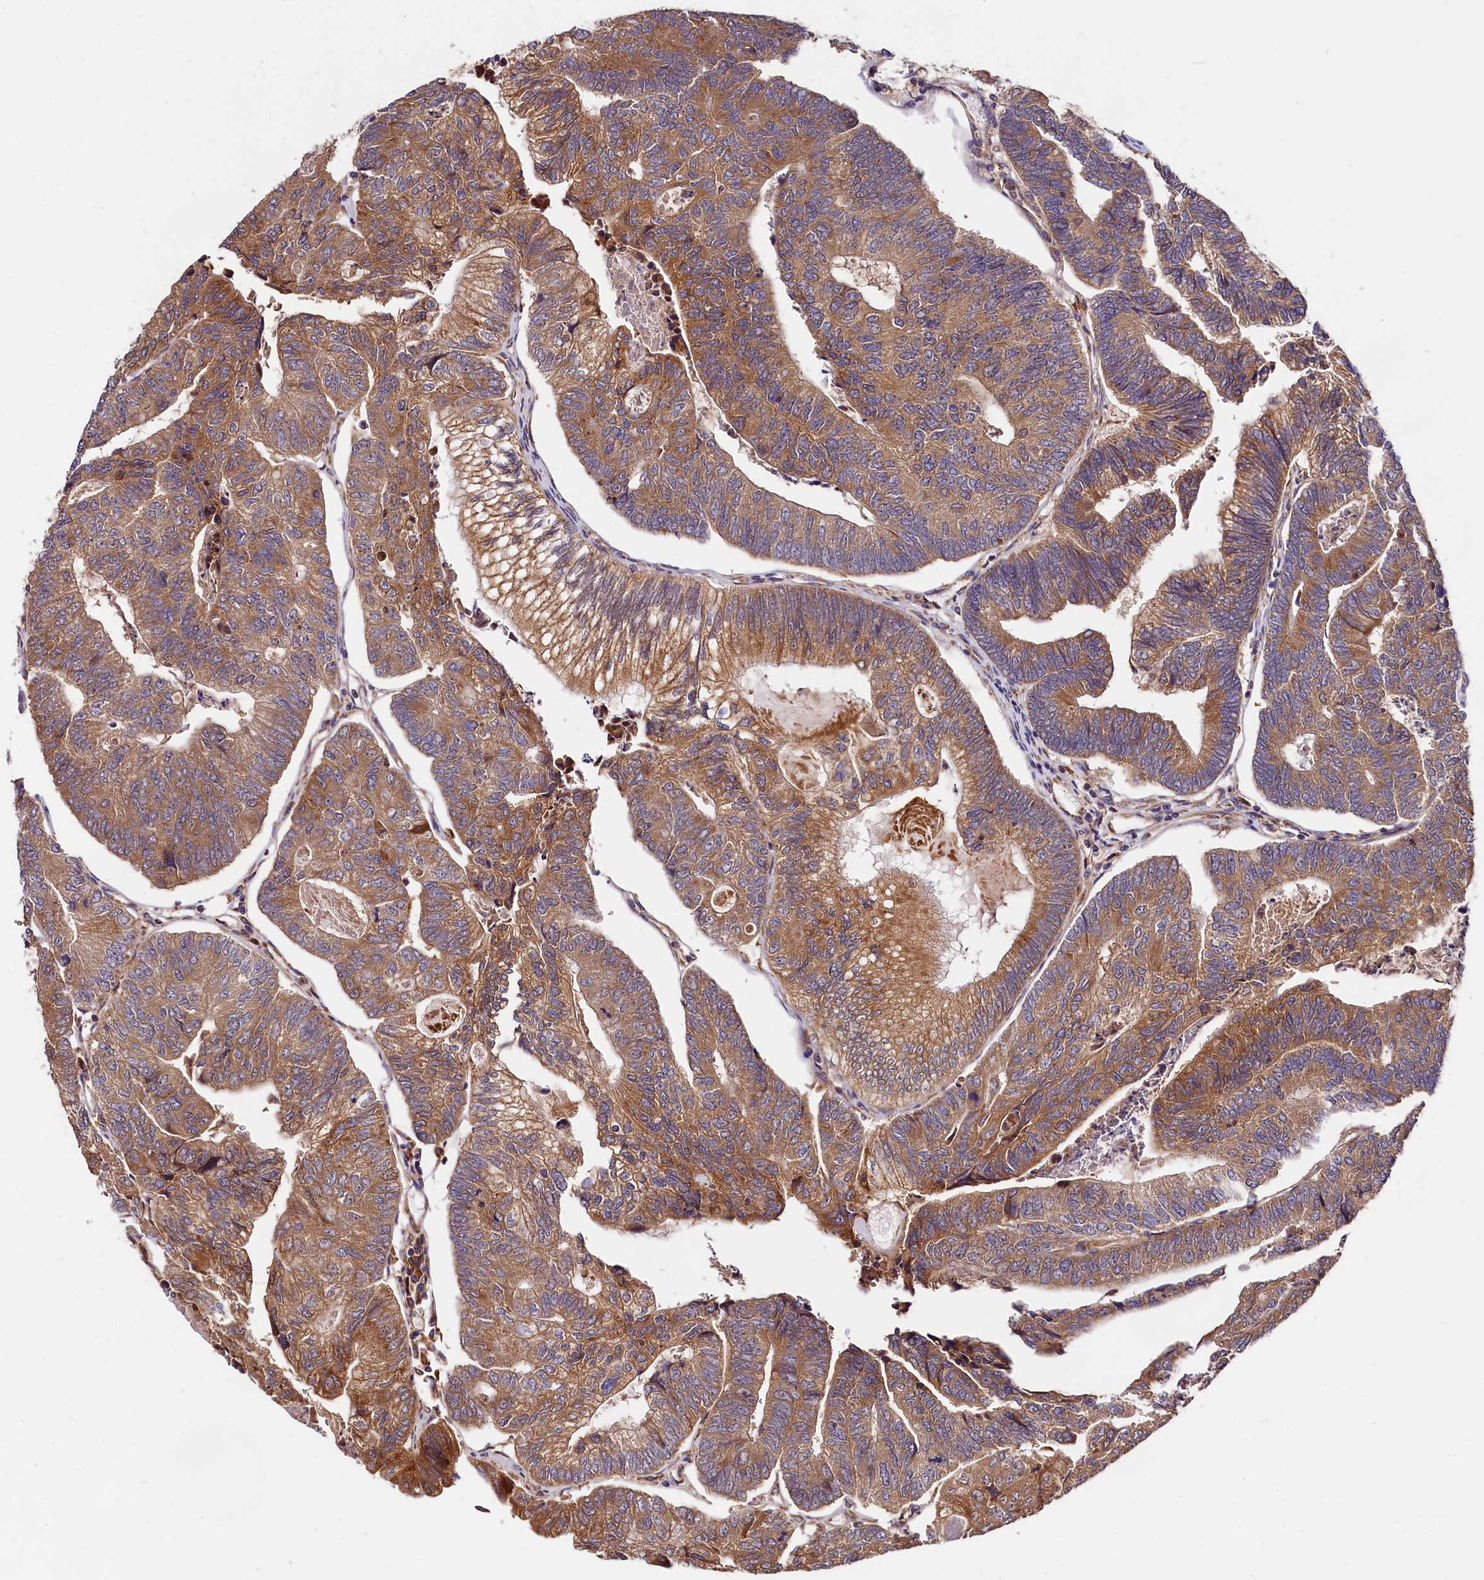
{"staining": {"intensity": "moderate", "quantity": ">75%", "location": "cytoplasmic/membranous"}, "tissue": "colorectal cancer", "cell_type": "Tumor cells", "image_type": "cancer", "snomed": [{"axis": "morphology", "description": "Adenocarcinoma, NOS"}, {"axis": "topography", "description": "Colon"}], "caption": "DAB (3,3'-diaminobenzidine) immunohistochemical staining of human colorectal adenocarcinoma shows moderate cytoplasmic/membranous protein expression in about >75% of tumor cells. (brown staining indicates protein expression, while blue staining denotes nuclei).", "gene": "SPG11", "patient": {"sex": "female", "age": 67}}